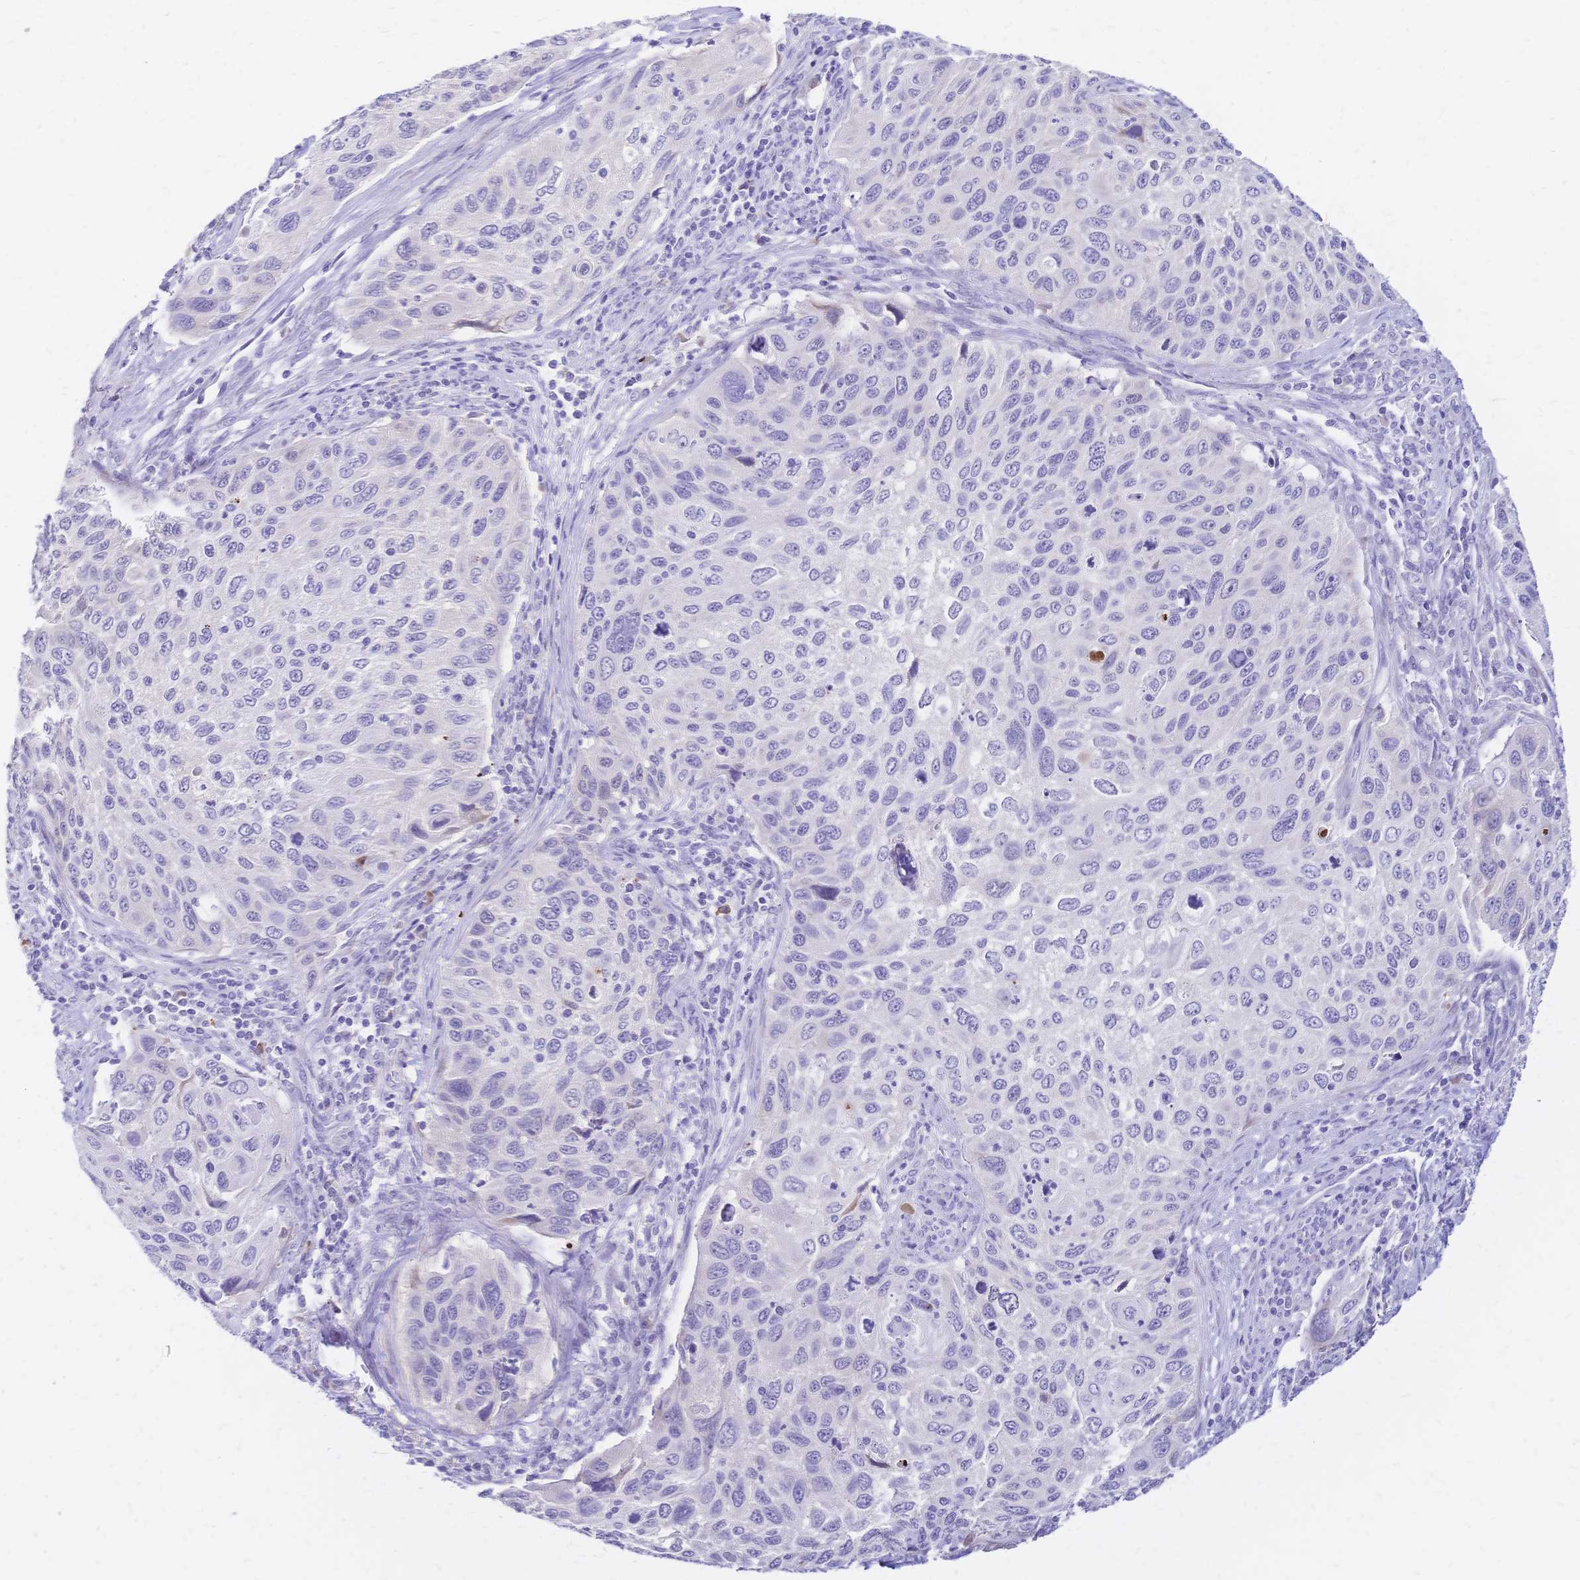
{"staining": {"intensity": "negative", "quantity": "none", "location": "none"}, "tissue": "cervical cancer", "cell_type": "Tumor cells", "image_type": "cancer", "snomed": [{"axis": "morphology", "description": "Squamous cell carcinoma, NOS"}, {"axis": "topography", "description": "Cervix"}], "caption": "DAB (3,3'-diaminobenzidine) immunohistochemical staining of human squamous cell carcinoma (cervical) displays no significant expression in tumor cells.", "gene": "GRB7", "patient": {"sex": "female", "age": 70}}